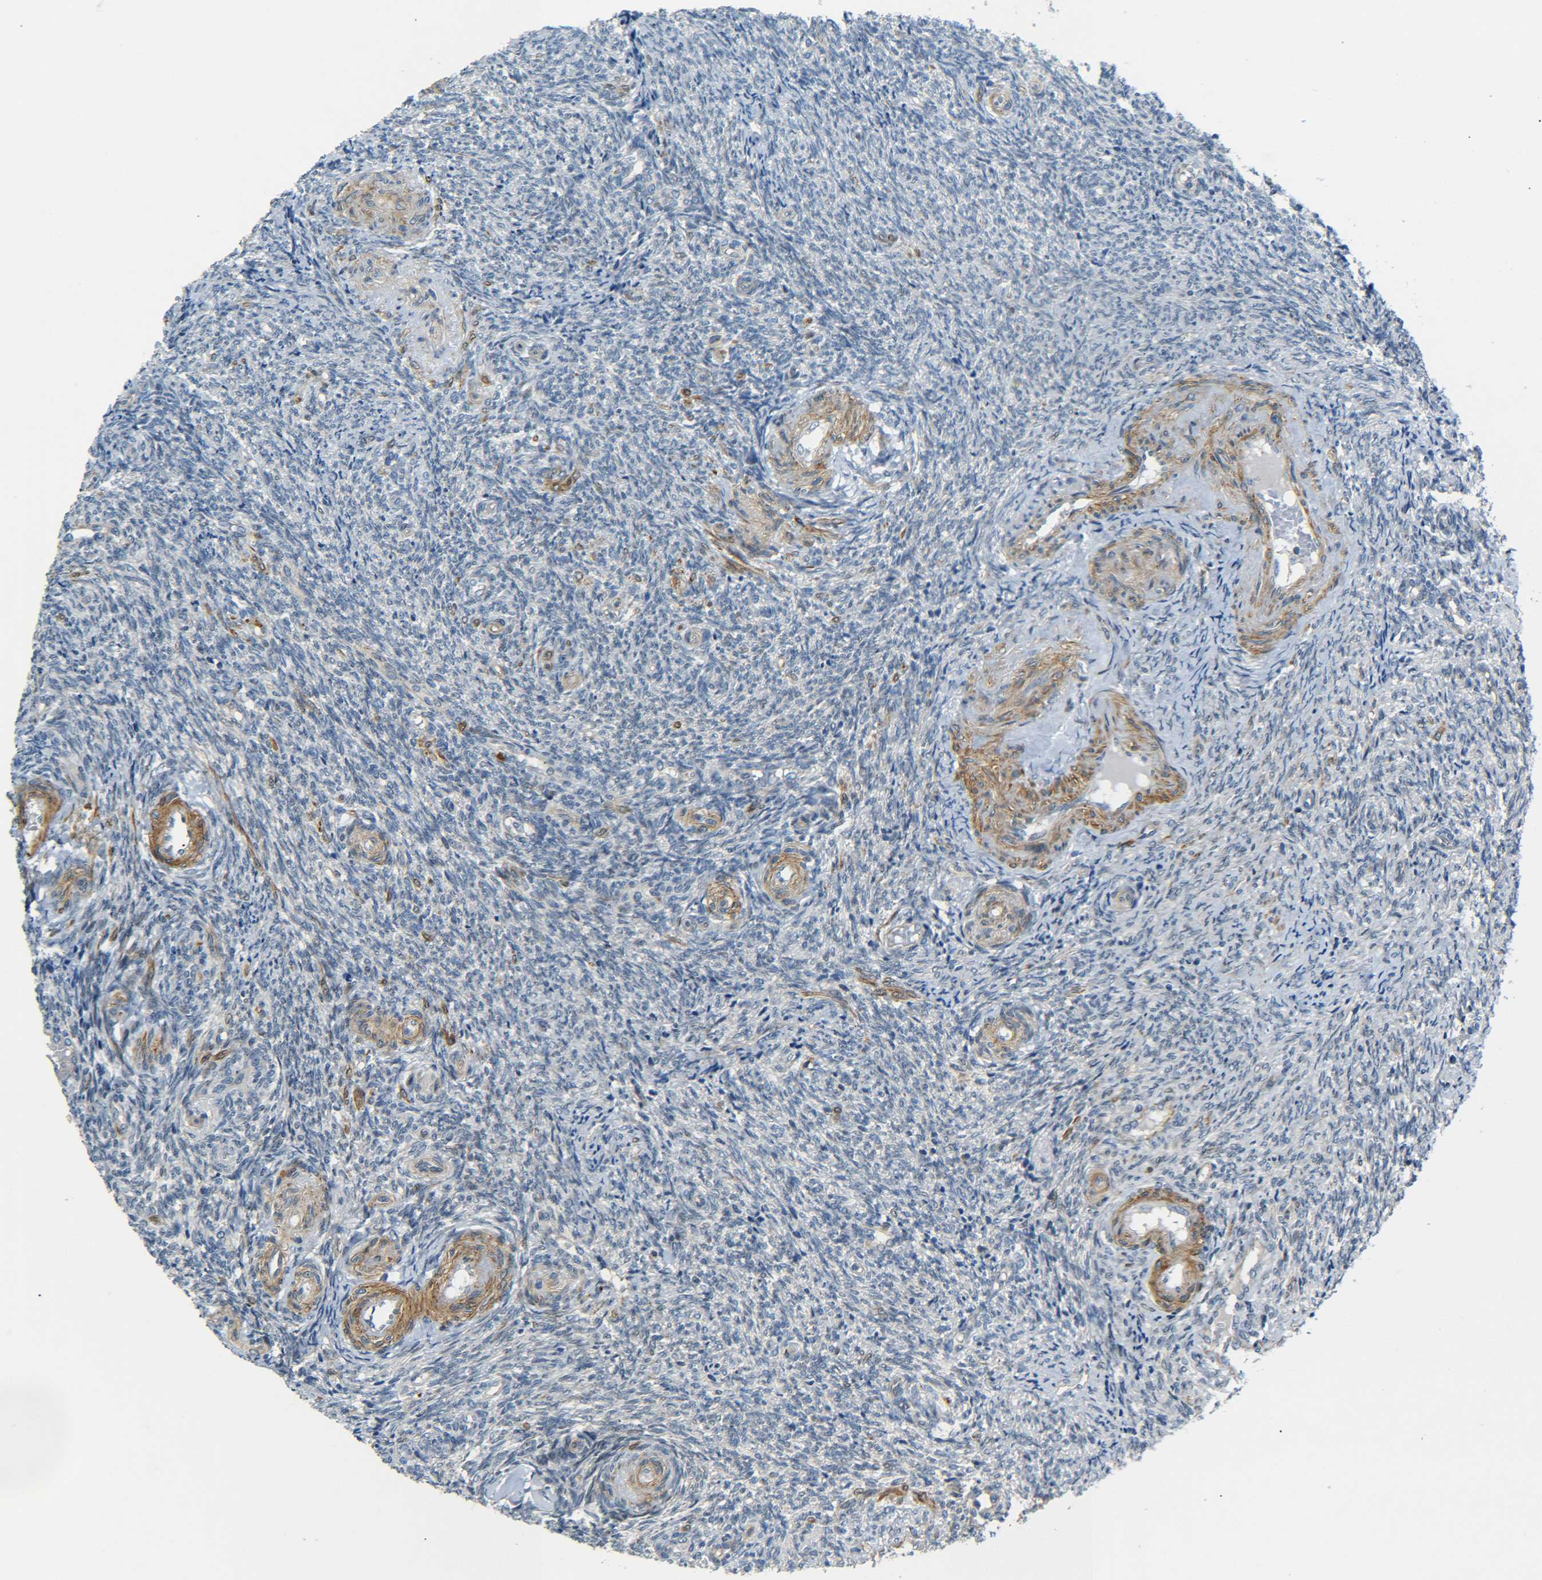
{"staining": {"intensity": "moderate", "quantity": "<25%", "location": "cytoplasmic/membranous"}, "tissue": "ovary", "cell_type": "Ovarian stroma cells", "image_type": "normal", "snomed": [{"axis": "morphology", "description": "Normal tissue, NOS"}, {"axis": "topography", "description": "Ovary"}], "caption": "A brown stain labels moderate cytoplasmic/membranous staining of a protein in ovarian stroma cells of normal ovary.", "gene": "MEIS1", "patient": {"sex": "female", "age": 41}}